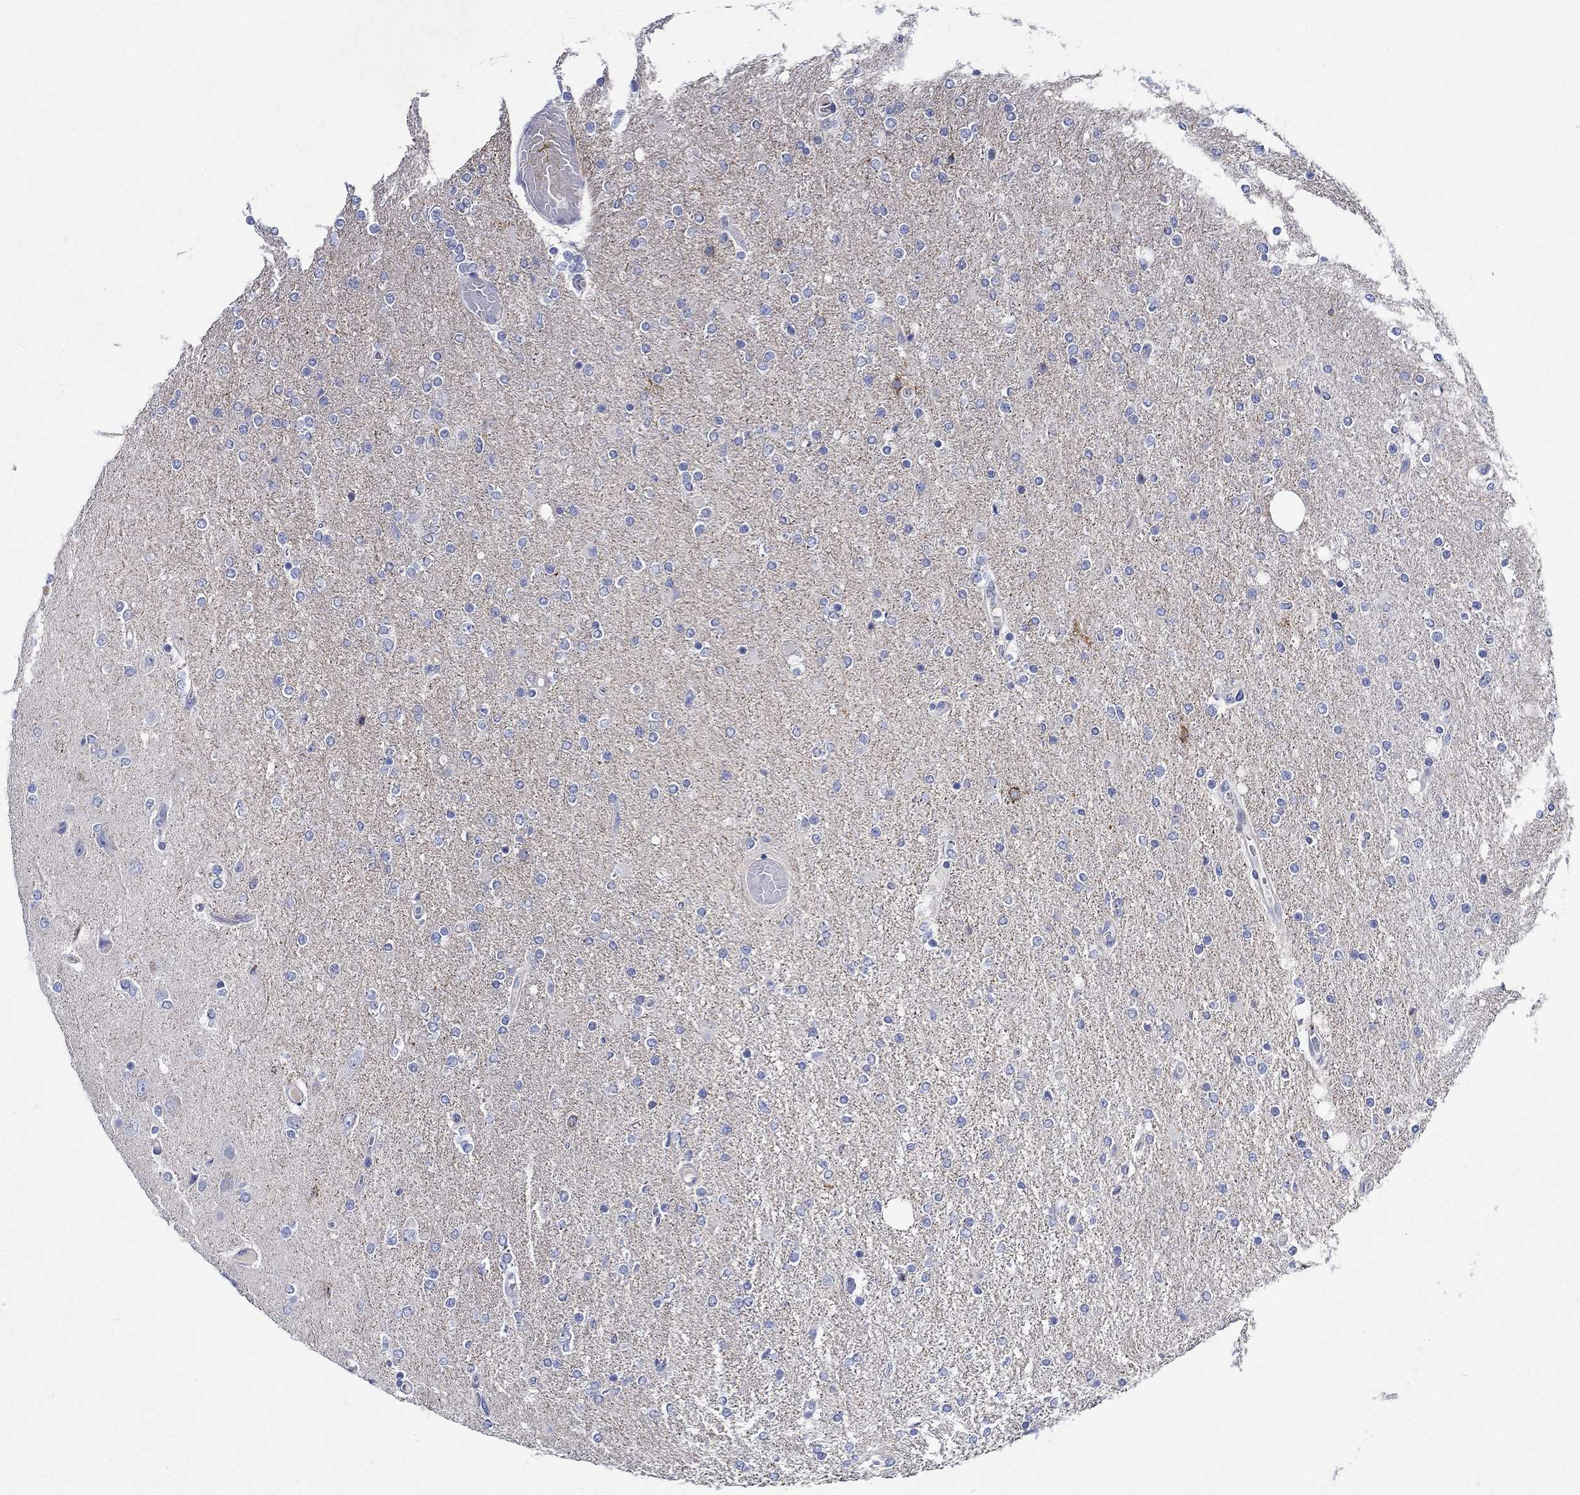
{"staining": {"intensity": "negative", "quantity": "none", "location": "none"}, "tissue": "glioma", "cell_type": "Tumor cells", "image_type": "cancer", "snomed": [{"axis": "morphology", "description": "Glioma, malignant, High grade"}, {"axis": "topography", "description": "Cerebral cortex"}], "caption": "High magnification brightfield microscopy of glioma stained with DAB (brown) and counterstained with hematoxylin (blue): tumor cells show no significant positivity.", "gene": "MC2R", "patient": {"sex": "male", "age": 70}}